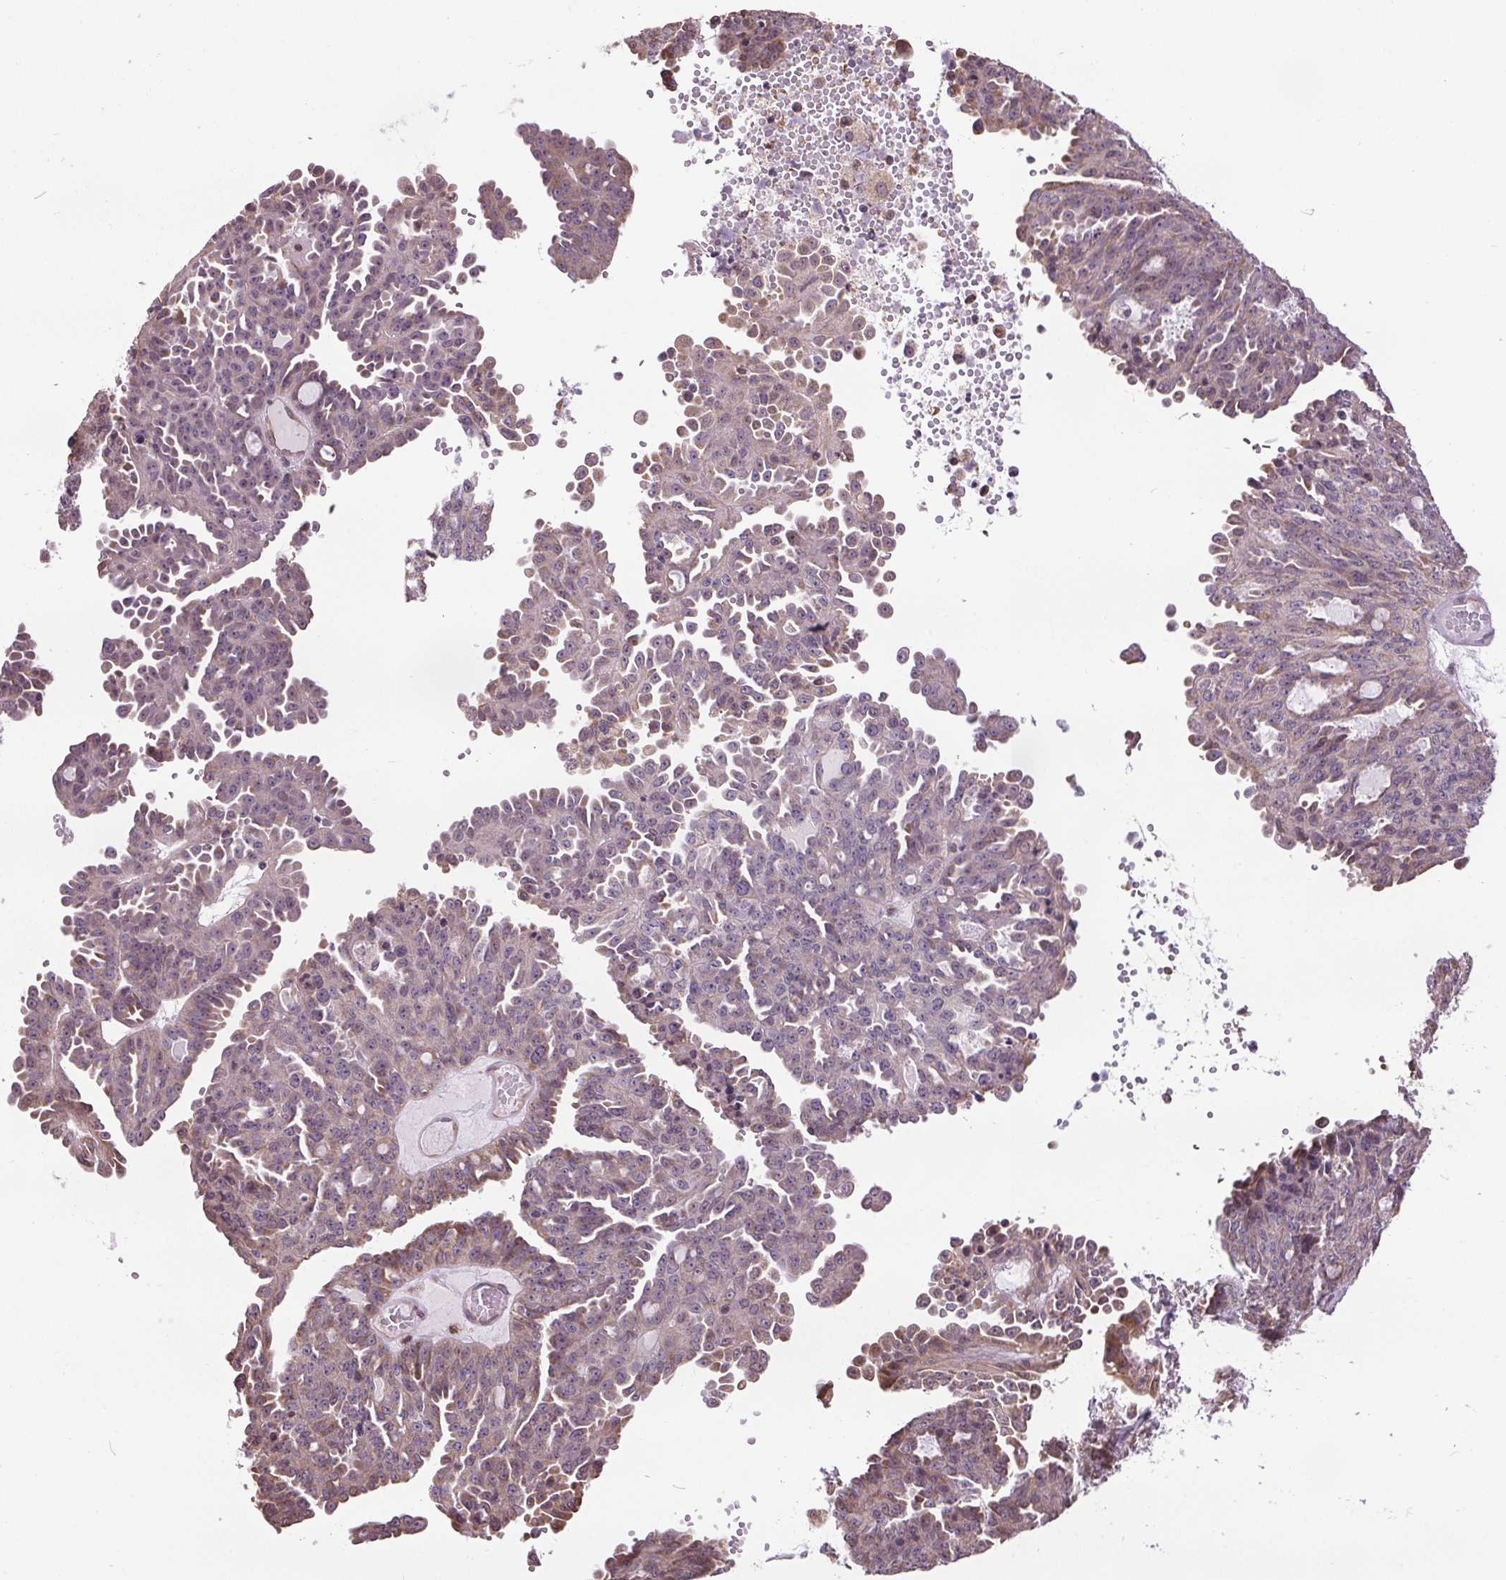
{"staining": {"intensity": "moderate", "quantity": "<25%", "location": "cytoplasmic/membranous"}, "tissue": "ovarian cancer", "cell_type": "Tumor cells", "image_type": "cancer", "snomed": [{"axis": "morphology", "description": "Cystadenocarcinoma, serous, NOS"}, {"axis": "topography", "description": "Ovary"}], "caption": "The image shows a brown stain indicating the presence of a protein in the cytoplasmic/membranous of tumor cells in ovarian cancer (serous cystadenocarcinoma).", "gene": "ZNF548", "patient": {"sex": "female", "age": 71}}